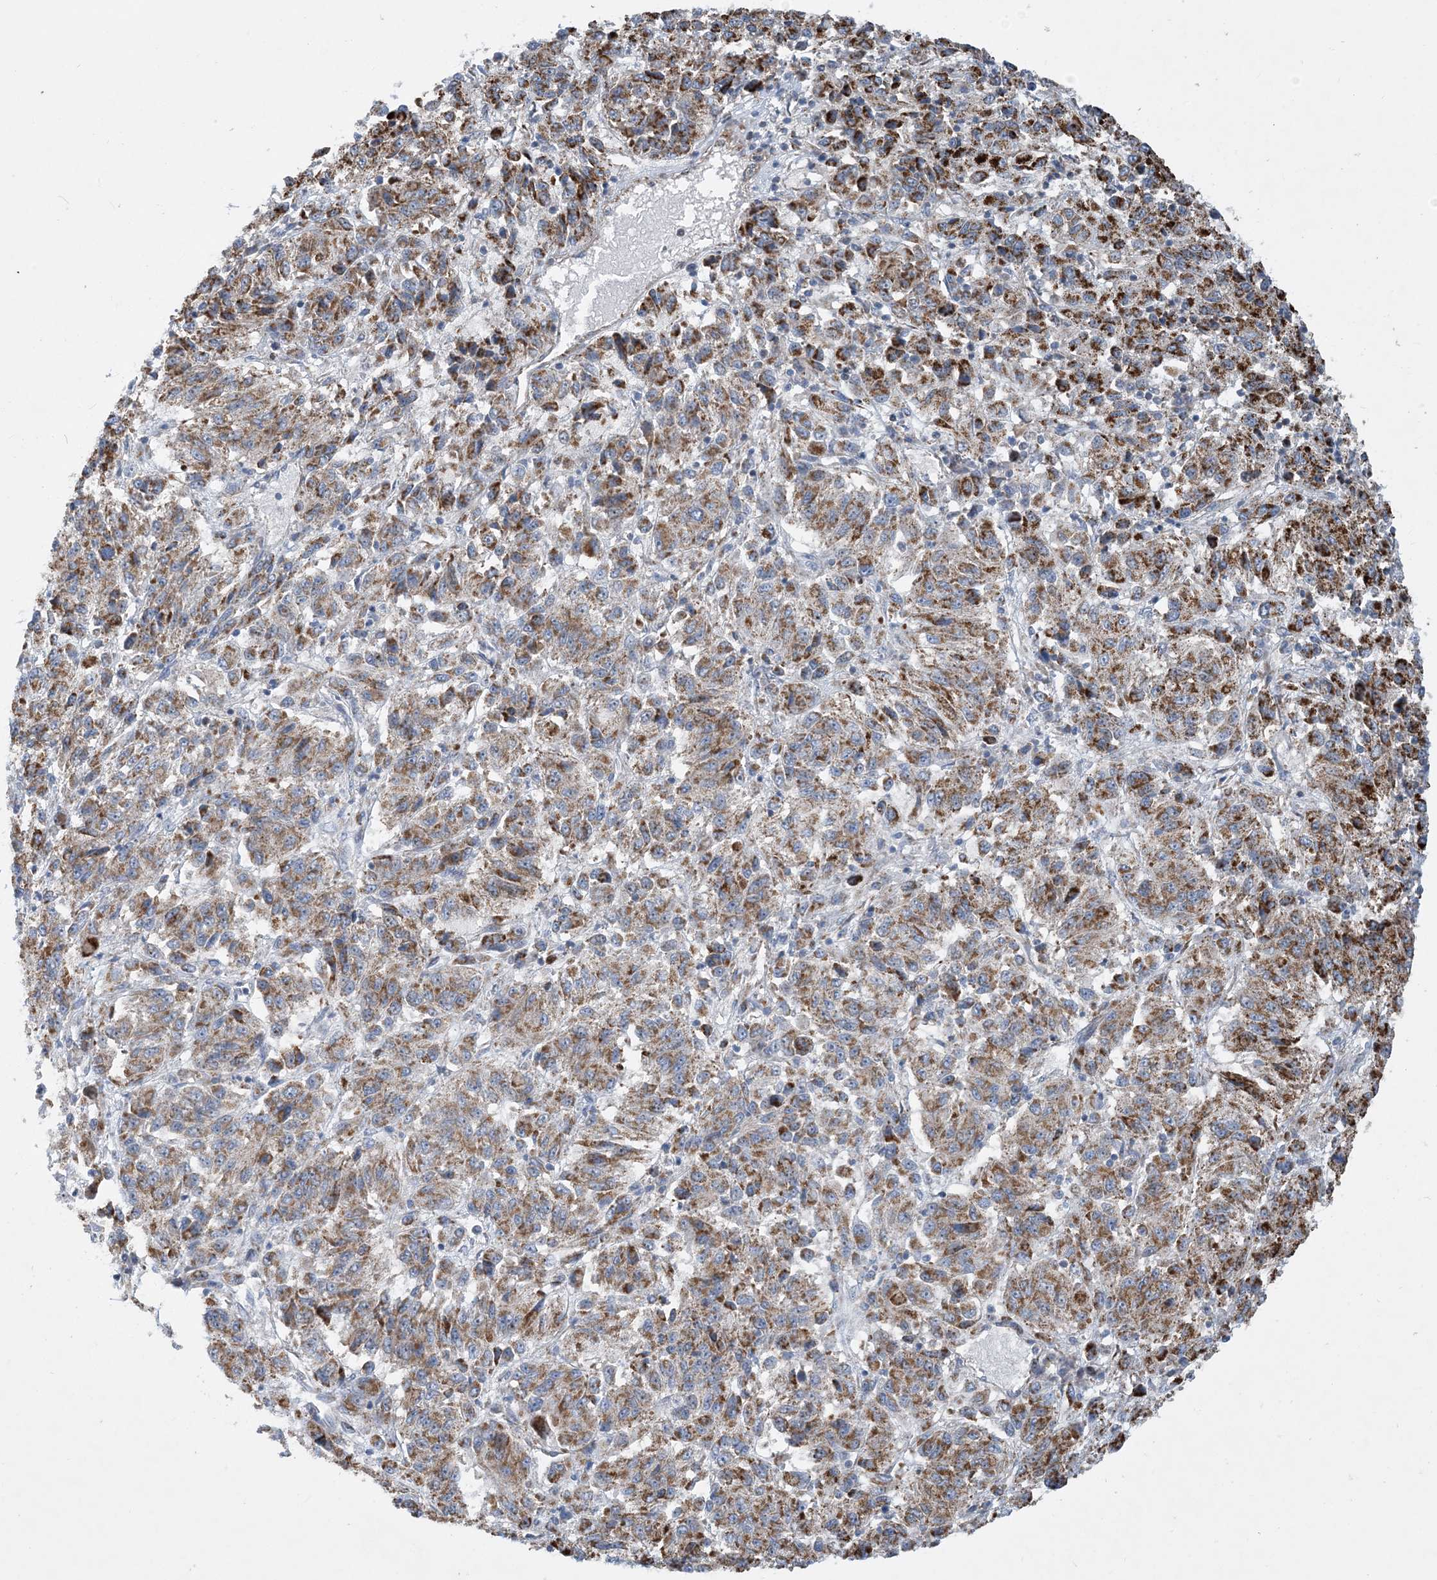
{"staining": {"intensity": "moderate", "quantity": ">75%", "location": "cytoplasmic/membranous"}, "tissue": "melanoma", "cell_type": "Tumor cells", "image_type": "cancer", "snomed": [{"axis": "morphology", "description": "Malignant melanoma, Metastatic site"}, {"axis": "topography", "description": "Lung"}], "caption": "Approximately >75% of tumor cells in human melanoma demonstrate moderate cytoplasmic/membranous protein positivity as visualized by brown immunohistochemical staining.", "gene": "PCDHGA1", "patient": {"sex": "male", "age": 64}}